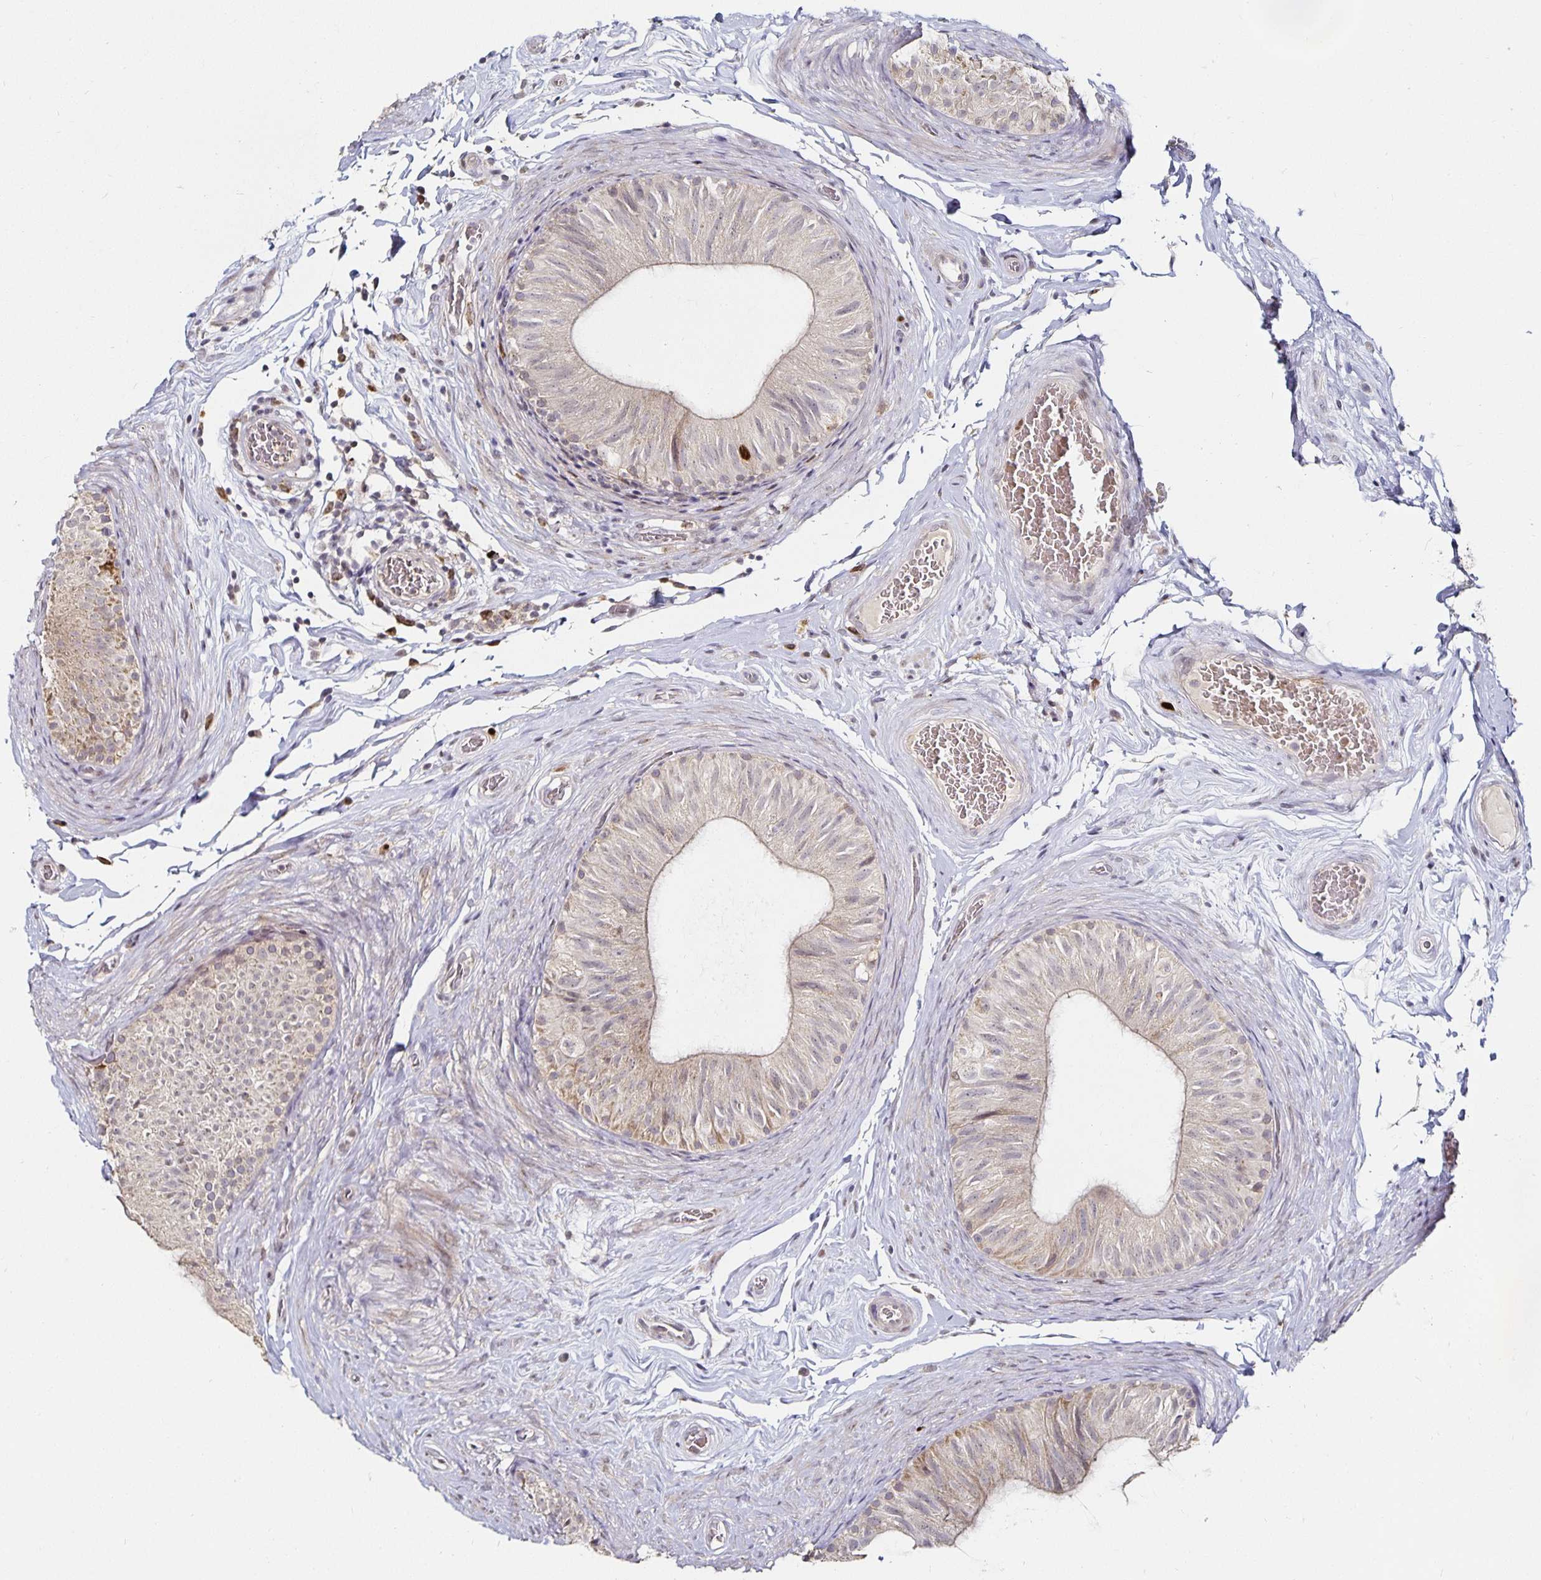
{"staining": {"intensity": "weak", "quantity": "<25%", "location": "cytoplasmic/membranous"}, "tissue": "epididymis", "cell_type": "Glandular cells", "image_type": "normal", "snomed": [{"axis": "morphology", "description": "Normal tissue, NOS"}, {"axis": "topography", "description": "Epididymis, spermatic cord, NOS"}, {"axis": "topography", "description": "Epididymis"}], "caption": "An image of human epididymis is negative for staining in glandular cells. (DAB (3,3'-diaminobenzidine) IHC visualized using brightfield microscopy, high magnification).", "gene": "ANLN", "patient": {"sex": "male", "age": 31}}